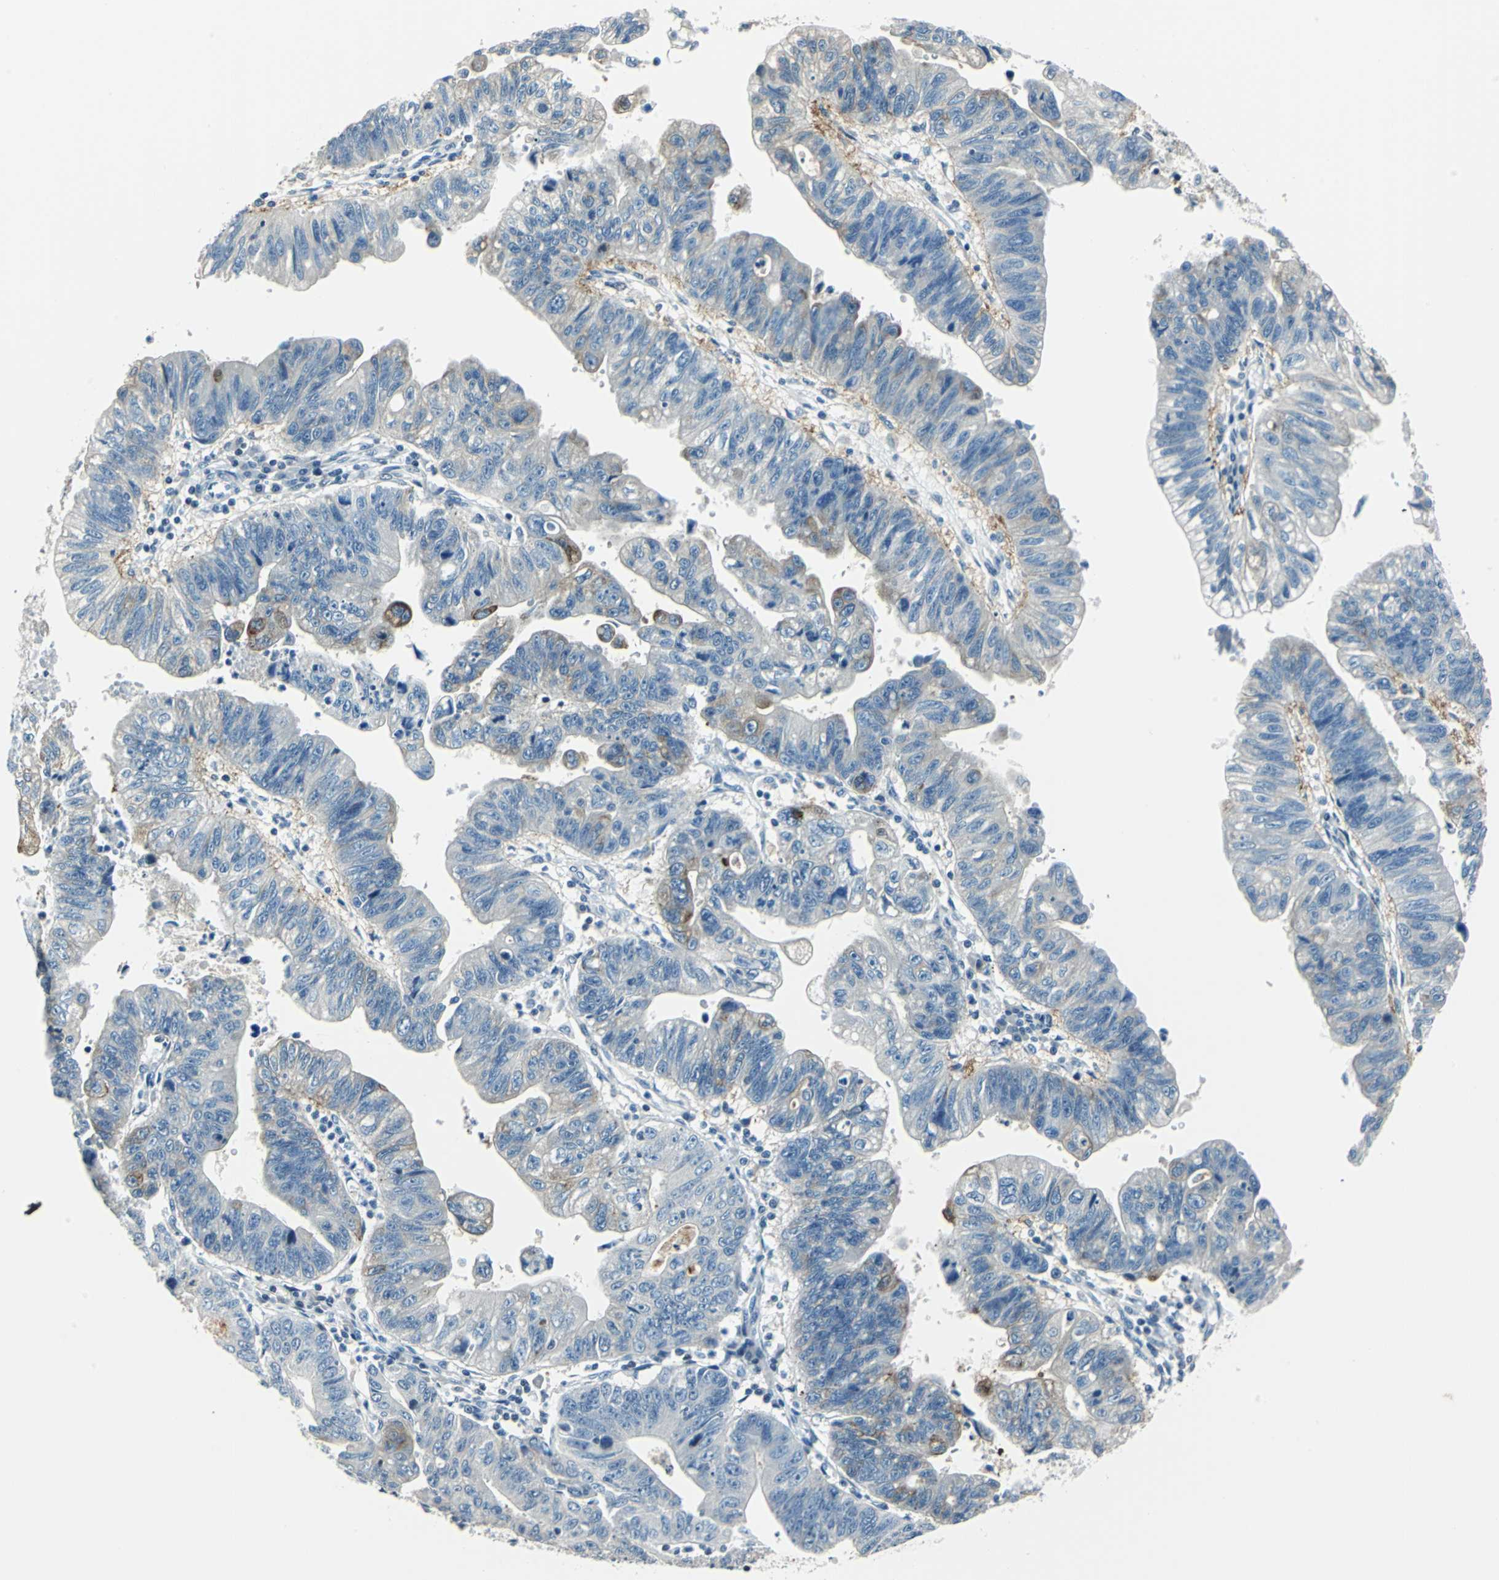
{"staining": {"intensity": "moderate", "quantity": "<25%", "location": "cytoplasmic/membranous"}, "tissue": "stomach cancer", "cell_type": "Tumor cells", "image_type": "cancer", "snomed": [{"axis": "morphology", "description": "Adenocarcinoma, NOS"}, {"axis": "topography", "description": "Stomach"}], "caption": "The micrograph exhibits immunohistochemical staining of stomach cancer. There is moderate cytoplasmic/membranous positivity is identified in approximately <25% of tumor cells.", "gene": "HCFC2", "patient": {"sex": "male", "age": 59}}